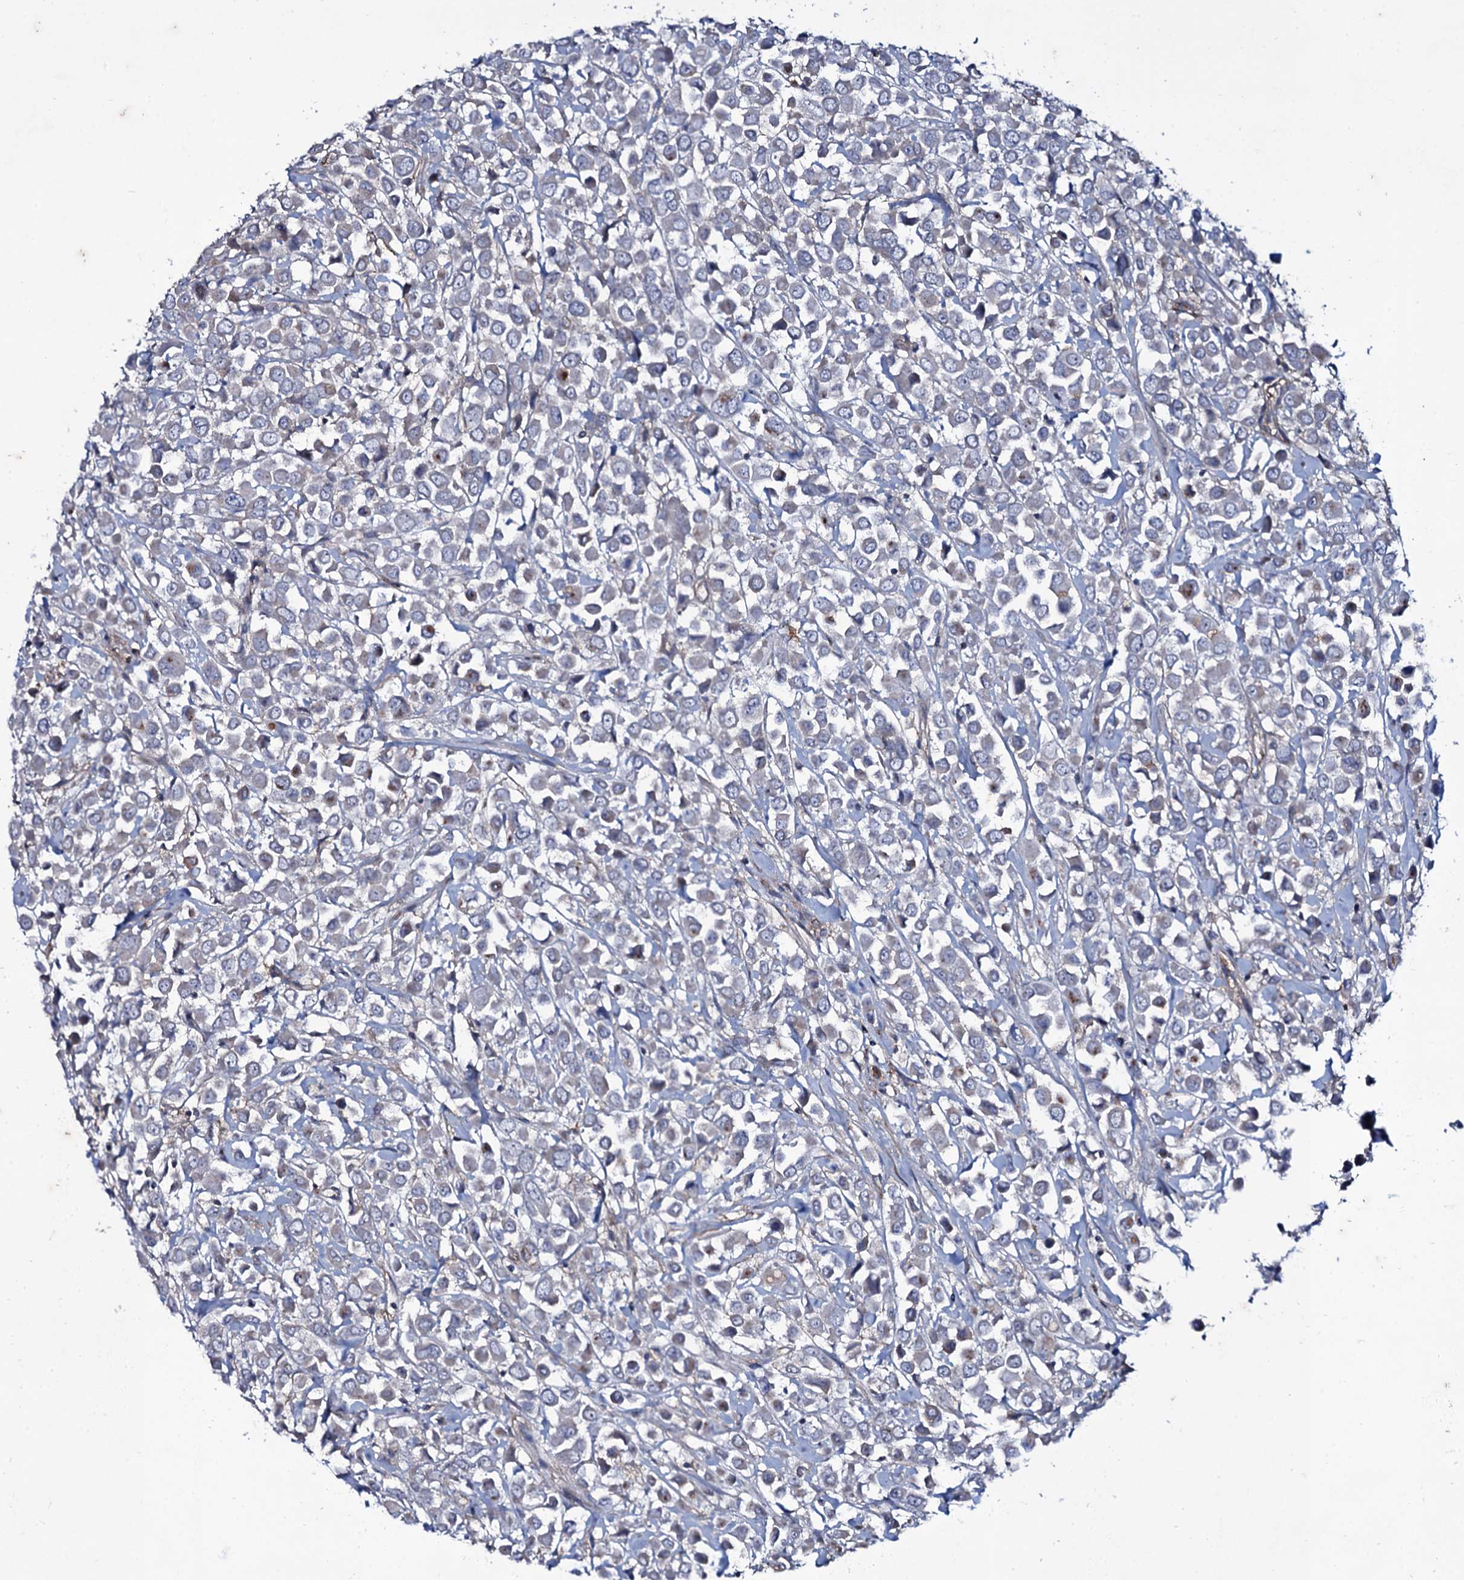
{"staining": {"intensity": "moderate", "quantity": "<25%", "location": "cytoplasmic/membranous"}, "tissue": "breast cancer", "cell_type": "Tumor cells", "image_type": "cancer", "snomed": [{"axis": "morphology", "description": "Duct carcinoma"}, {"axis": "topography", "description": "Breast"}], "caption": "Tumor cells display moderate cytoplasmic/membranous positivity in about <25% of cells in breast cancer (intraductal carcinoma). (DAB (3,3'-diaminobenzidine) IHC, brown staining for protein, blue staining for nuclei).", "gene": "SNAP23", "patient": {"sex": "female", "age": 61}}